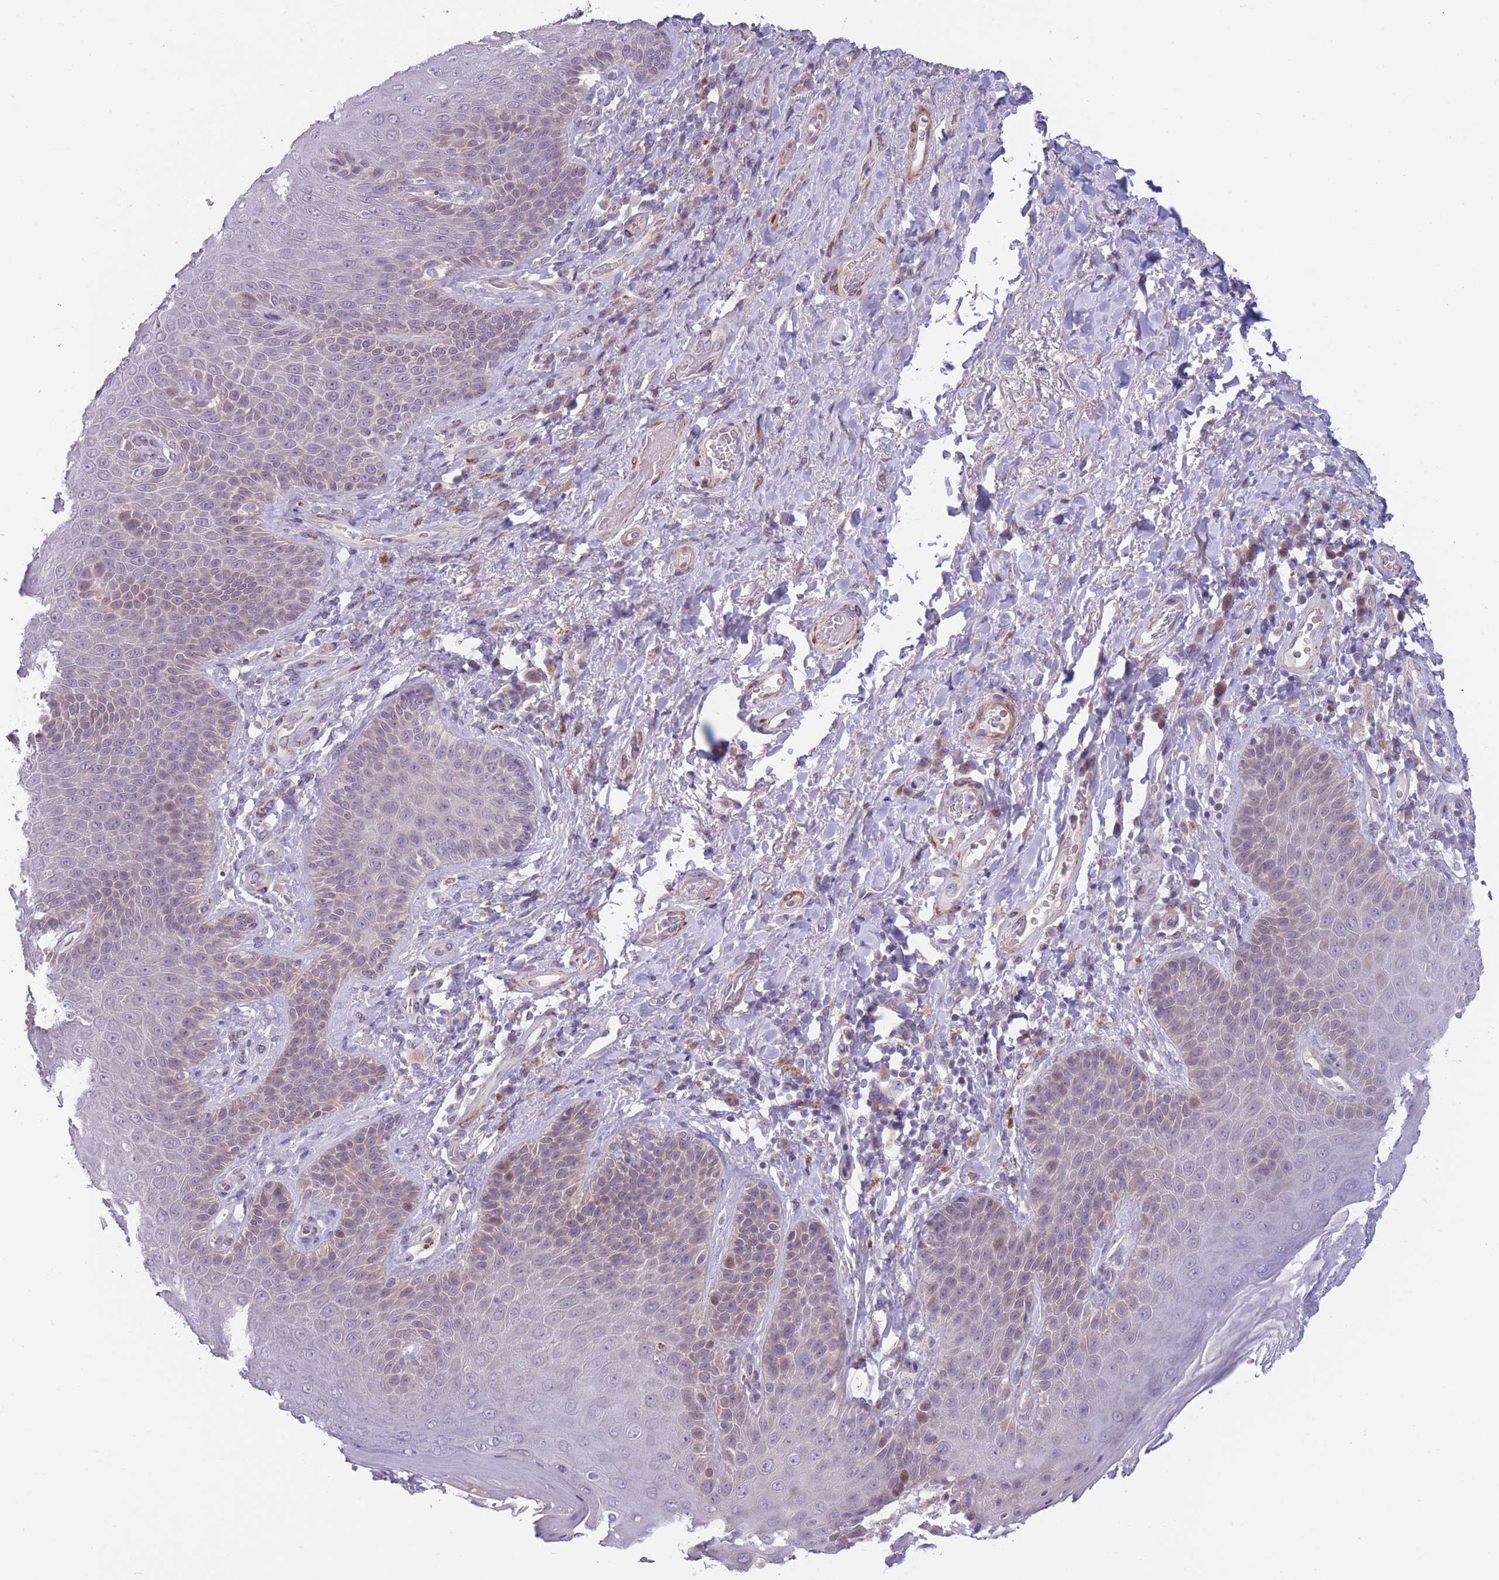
{"staining": {"intensity": "moderate", "quantity": "<25%", "location": "cytoplasmic/membranous,nuclear"}, "tissue": "skin", "cell_type": "Epidermal cells", "image_type": "normal", "snomed": [{"axis": "morphology", "description": "Normal tissue, NOS"}, {"axis": "topography", "description": "Anal"}], "caption": "Immunohistochemistry image of unremarkable human skin stained for a protein (brown), which shows low levels of moderate cytoplasmic/membranous,nuclear expression in about <25% of epidermal cells.", "gene": "CCNQ", "patient": {"sex": "female", "age": 89}}